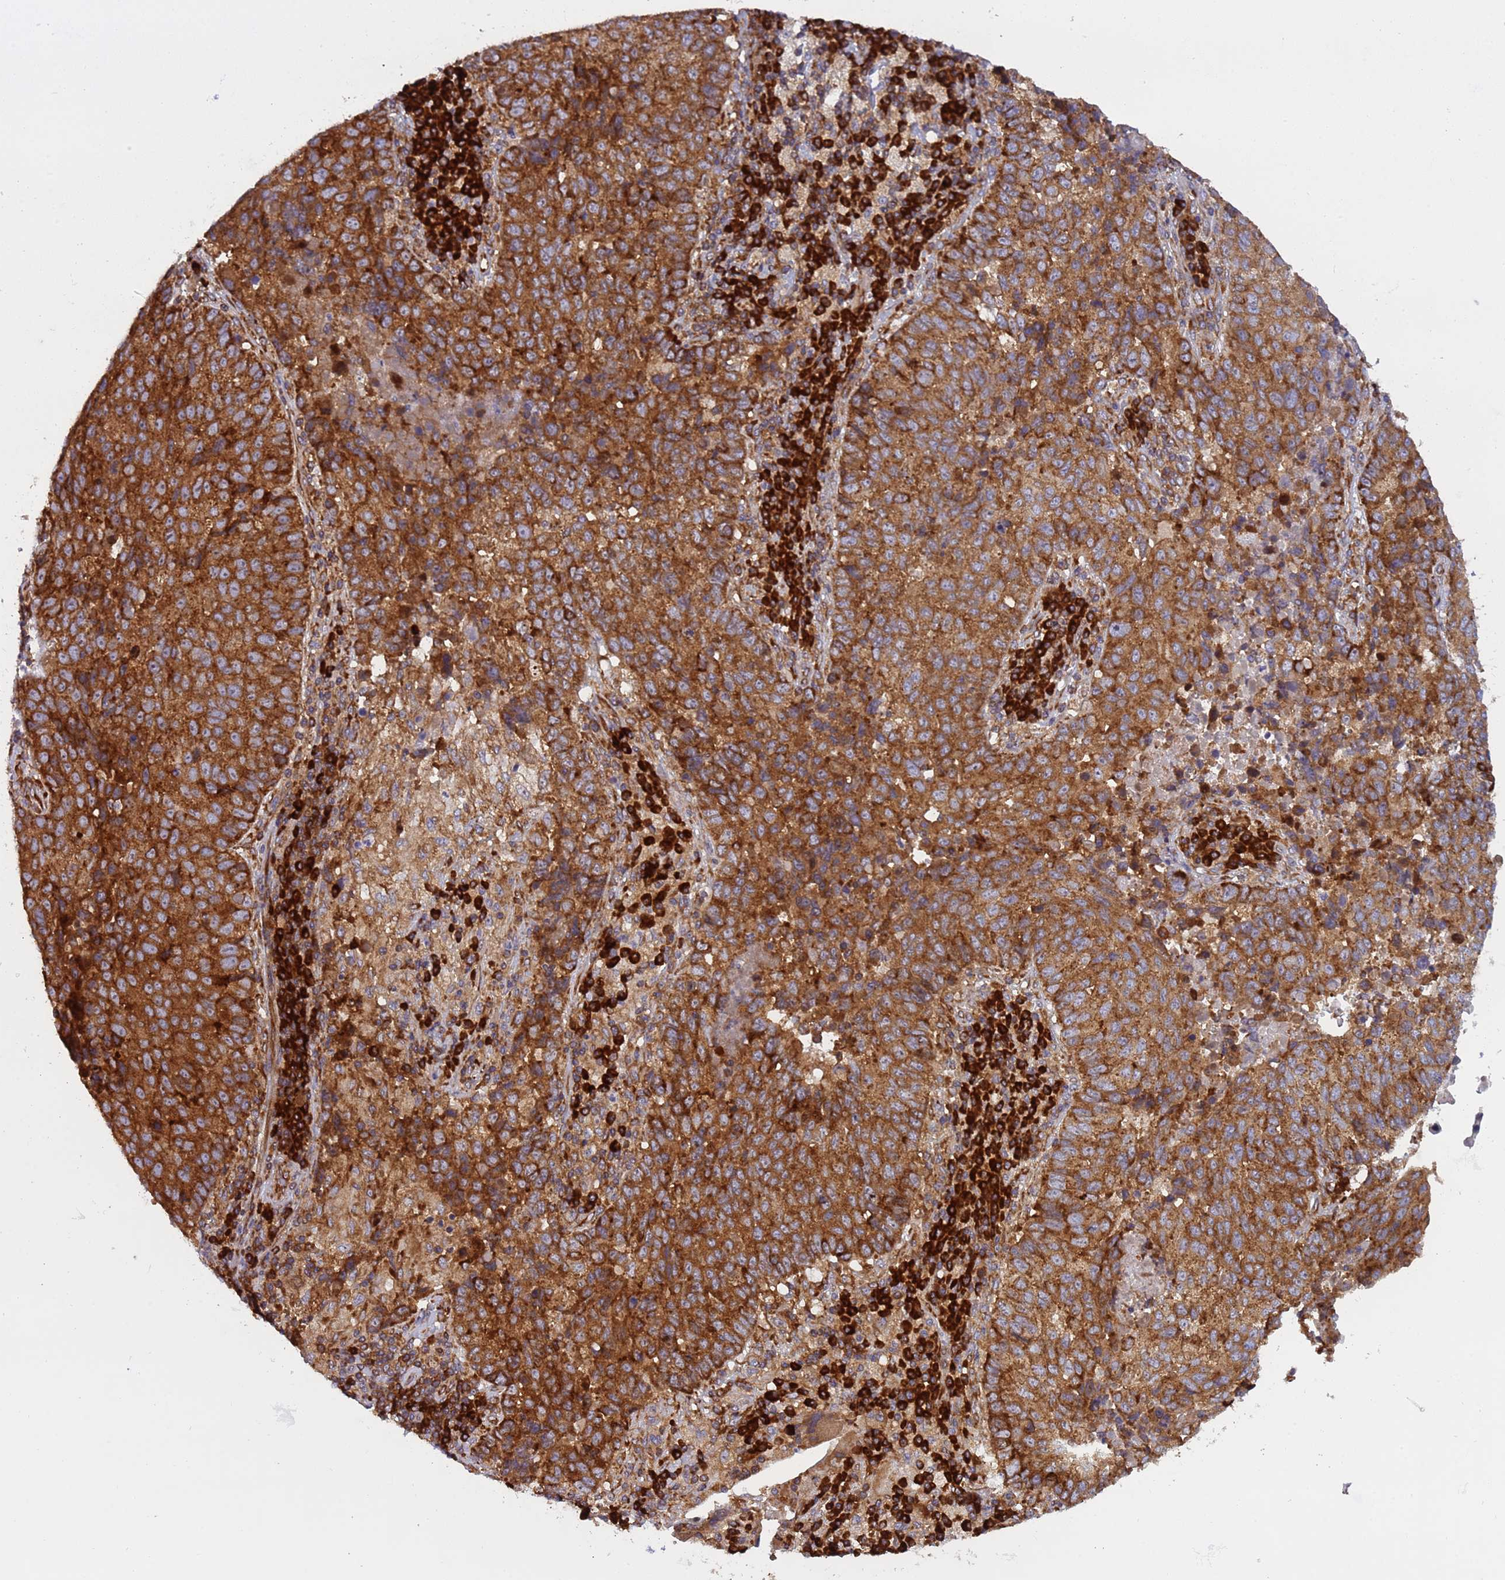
{"staining": {"intensity": "strong", "quantity": ">75%", "location": "cytoplasmic/membranous"}, "tissue": "lung cancer", "cell_type": "Tumor cells", "image_type": "cancer", "snomed": [{"axis": "morphology", "description": "Squamous cell carcinoma, NOS"}, {"axis": "topography", "description": "Lung"}], "caption": "Human lung squamous cell carcinoma stained for a protein (brown) shows strong cytoplasmic/membranous positive expression in about >75% of tumor cells.", "gene": "RPL36", "patient": {"sex": "male", "age": 73}}